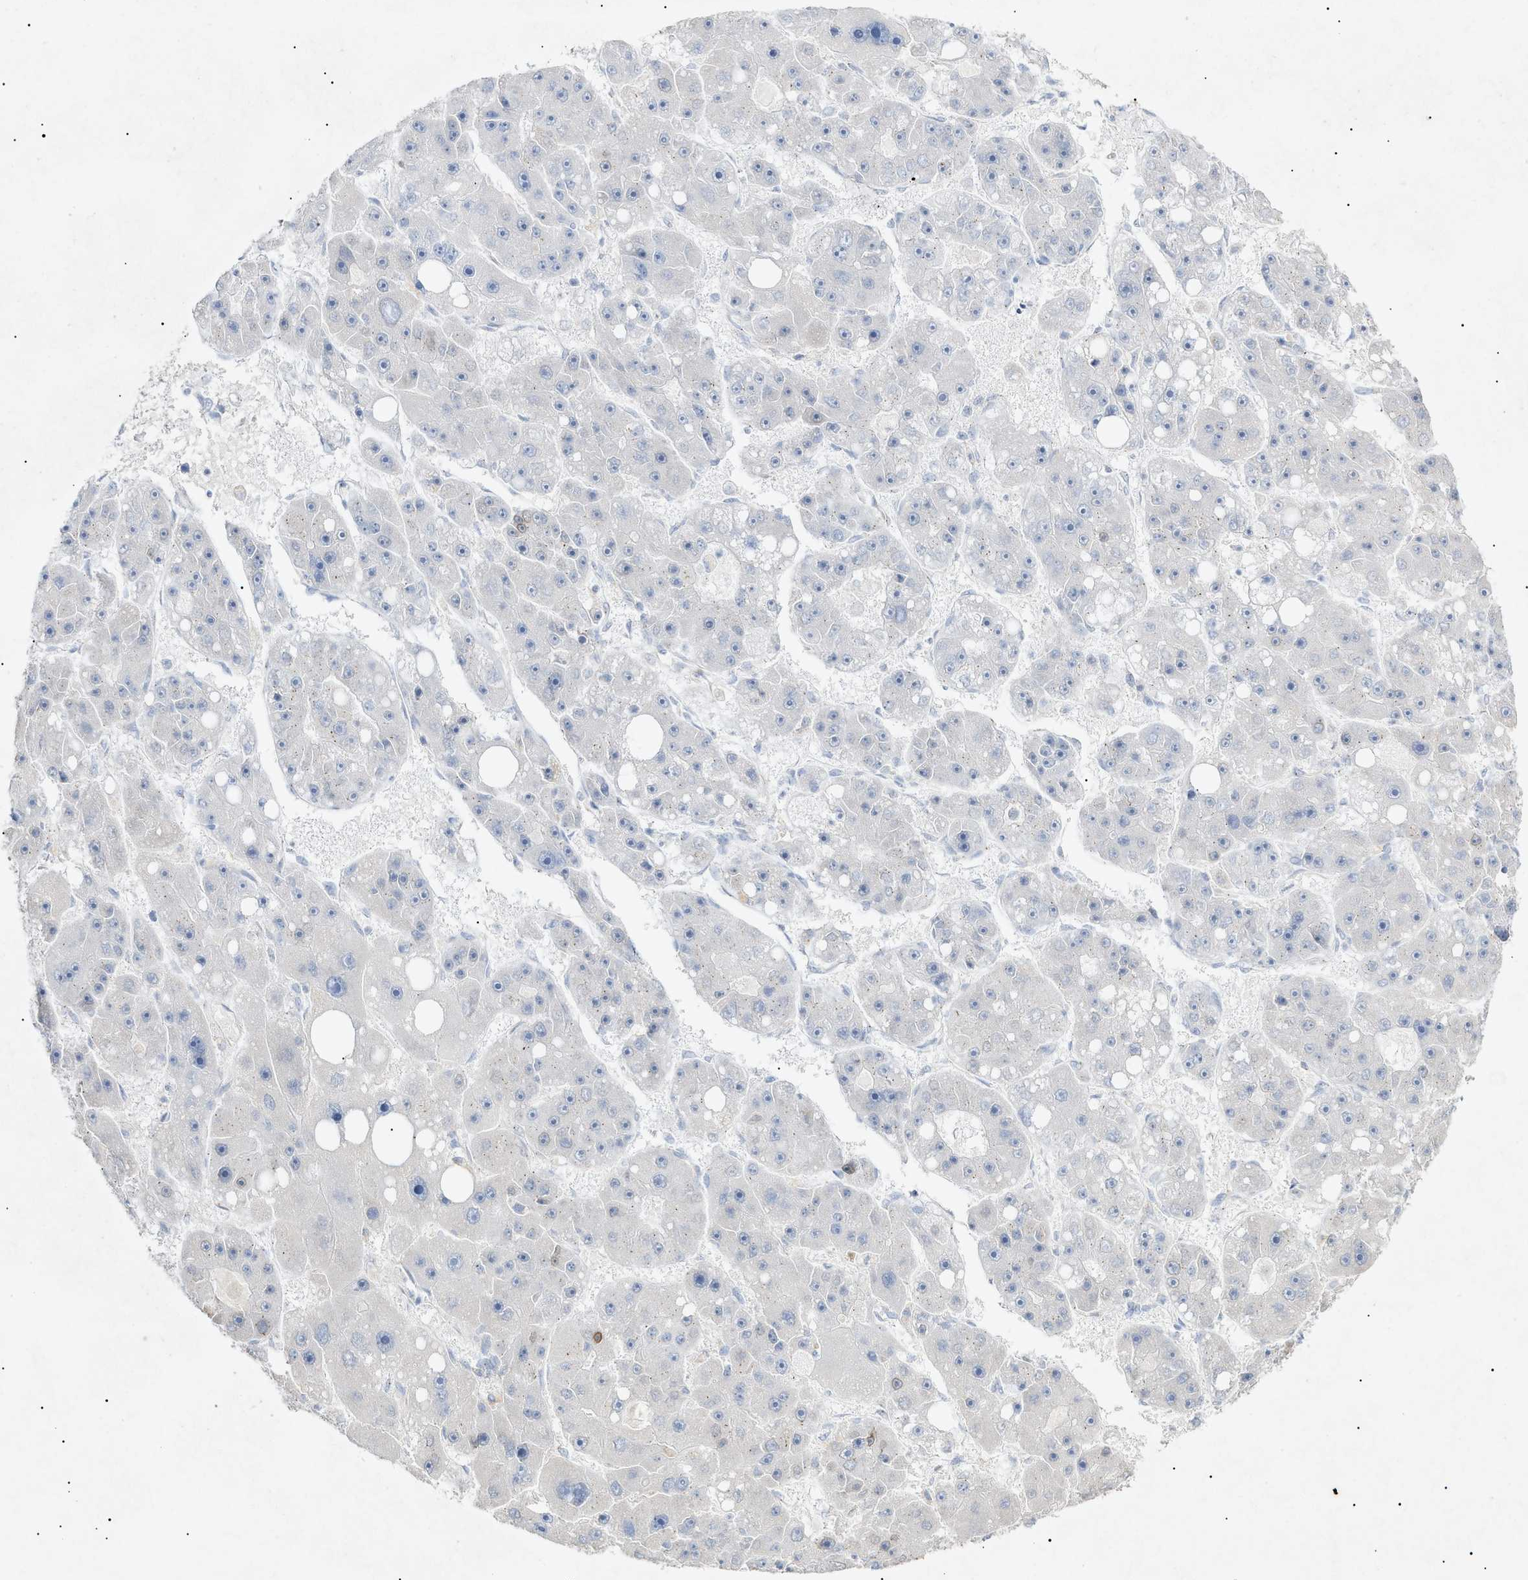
{"staining": {"intensity": "negative", "quantity": "none", "location": "none"}, "tissue": "liver cancer", "cell_type": "Tumor cells", "image_type": "cancer", "snomed": [{"axis": "morphology", "description": "Carcinoma, Hepatocellular, NOS"}, {"axis": "topography", "description": "Liver"}], "caption": "There is no significant positivity in tumor cells of liver cancer (hepatocellular carcinoma). (Brightfield microscopy of DAB immunohistochemistry at high magnification).", "gene": "SLC25A31", "patient": {"sex": "female", "age": 61}}